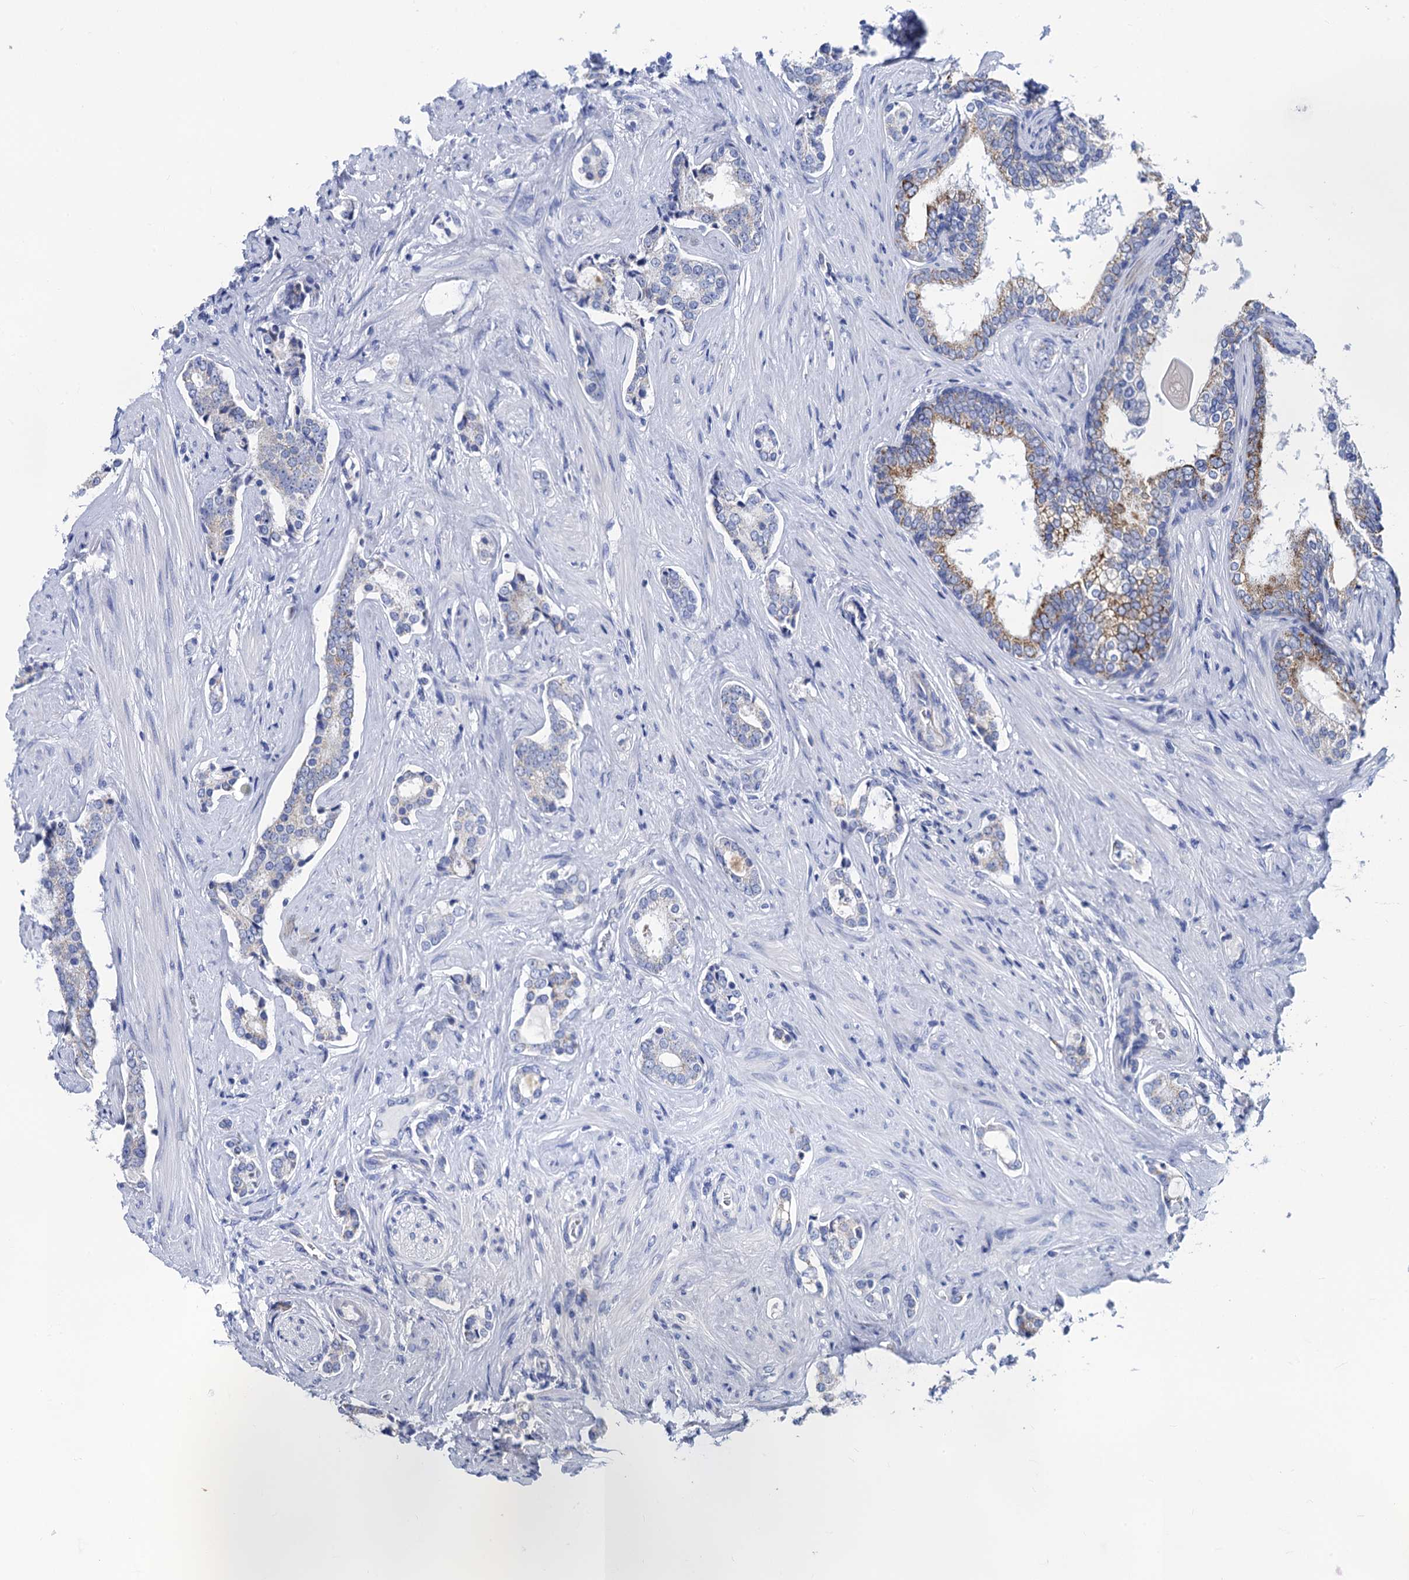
{"staining": {"intensity": "moderate", "quantity": "25%-75%", "location": "cytoplasmic/membranous"}, "tissue": "prostate cancer", "cell_type": "Tumor cells", "image_type": "cancer", "snomed": [{"axis": "morphology", "description": "Adenocarcinoma, High grade"}, {"axis": "topography", "description": "Prostate"}], "caption": "High-power microscopy captured an immunohistochemistry histopathology image of prostate high-grade adenocarcinoma, revealing moderate cytoplasmic/membranous staining in about 25%-75% of tumor cells. (DAB (3,3'-diaminobenzidine) IHC with brightfield microscopy, high magnification).", "gene": "ACADSB", "patient": {"sex": "male", "age": 63}}